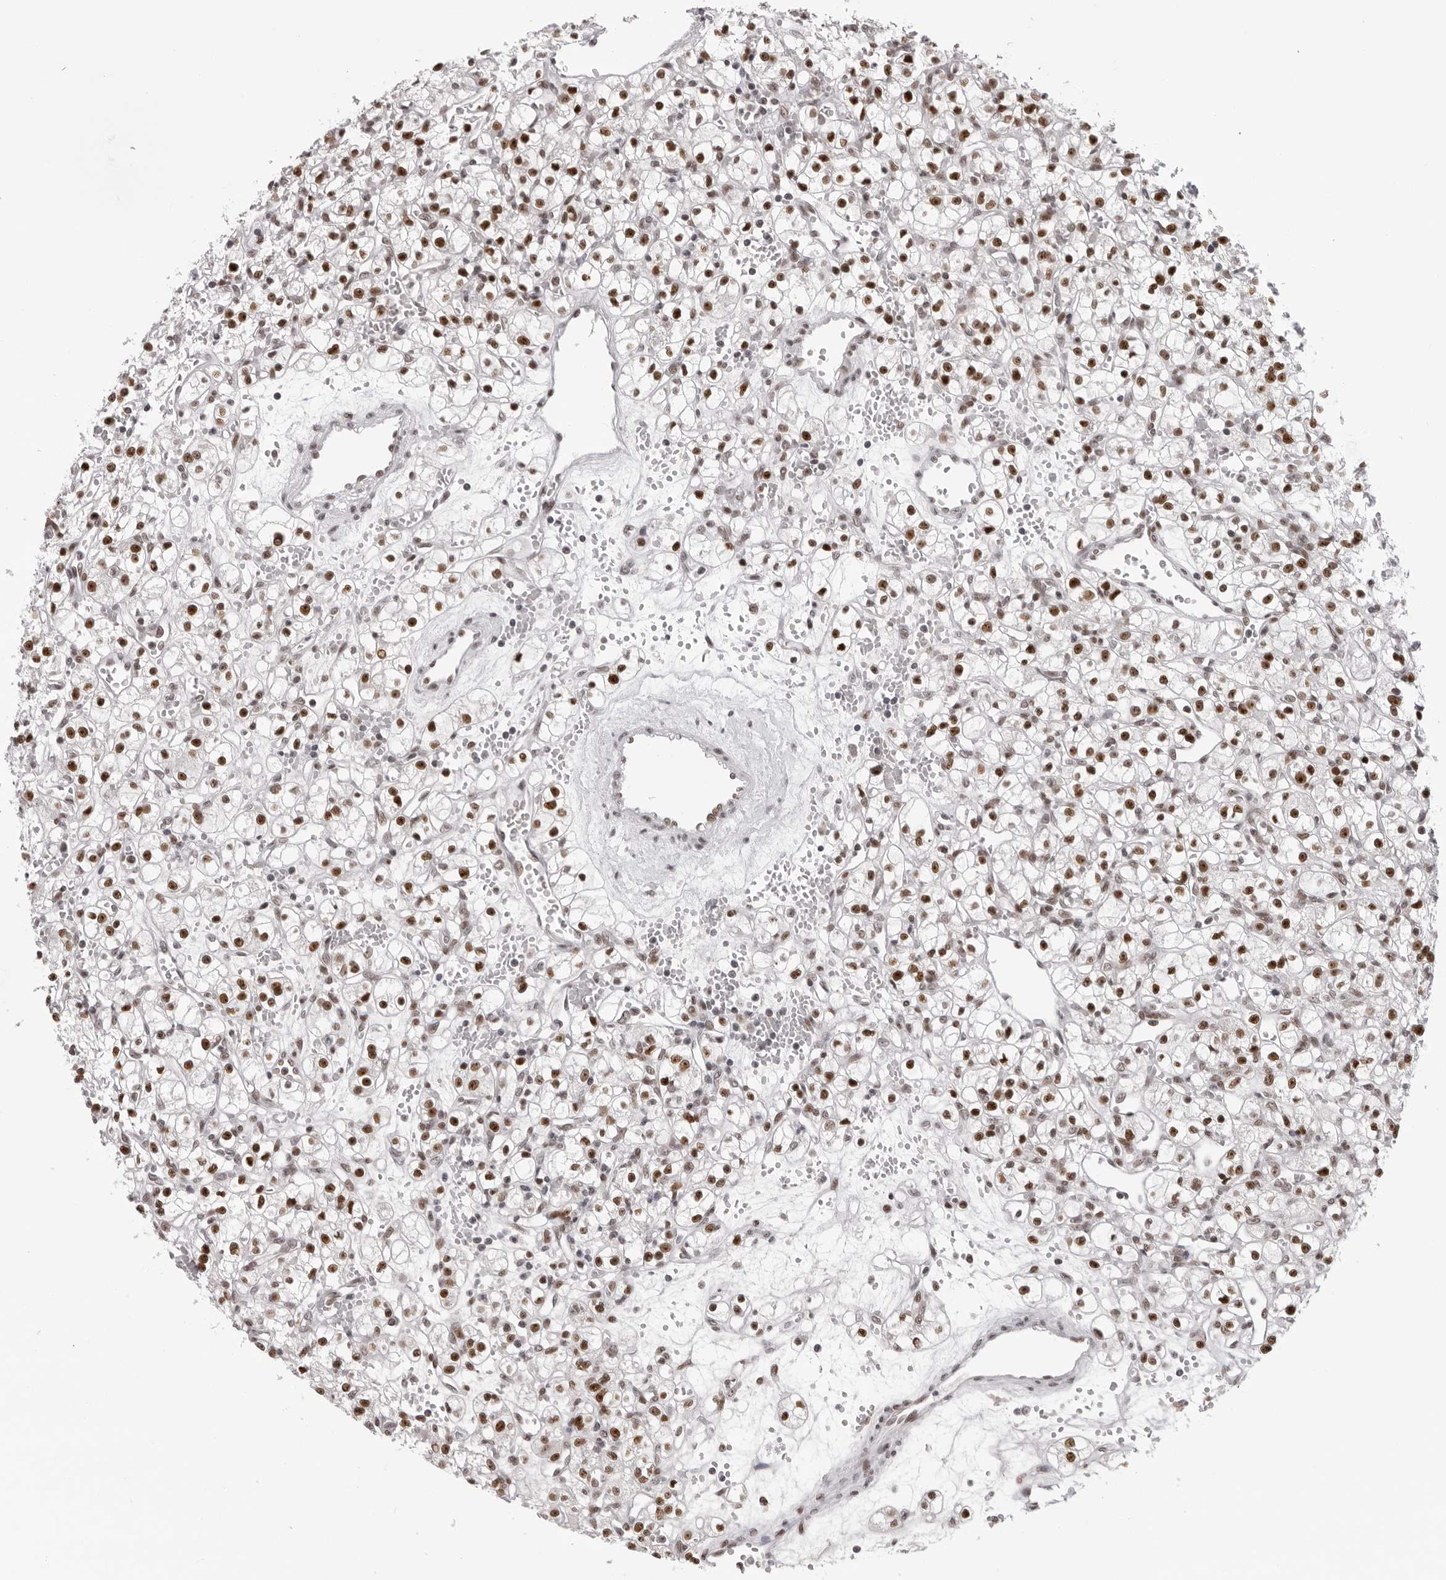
{"staining": {"intensity": "moderate", "quantity": ">75%", "location": "nuclear"}, "tissue": "renal cancer", "cell_type": "Tumor cells", "image_type": "cancer", "snomed": [{"axis": "morphology", "description": "Adenocarcinoma, NOS"}, {"axis": "topography", "description": "Kidney"}], "caption": "Immunohistochemistry staining of renal adenocarcinoma, which reveals medium levels of moderate nuclear expression in approximately >75% of tumor cells indicating moderate nuclear protein expression. The staining was performed using DAB (3,3'-diaminobenzidine) (brown) for protein detection and nuclei were counterstained in hematoxylin (blue).", "gene": "HEXIM2", "patient": {"sex": "female", "age": 59}}